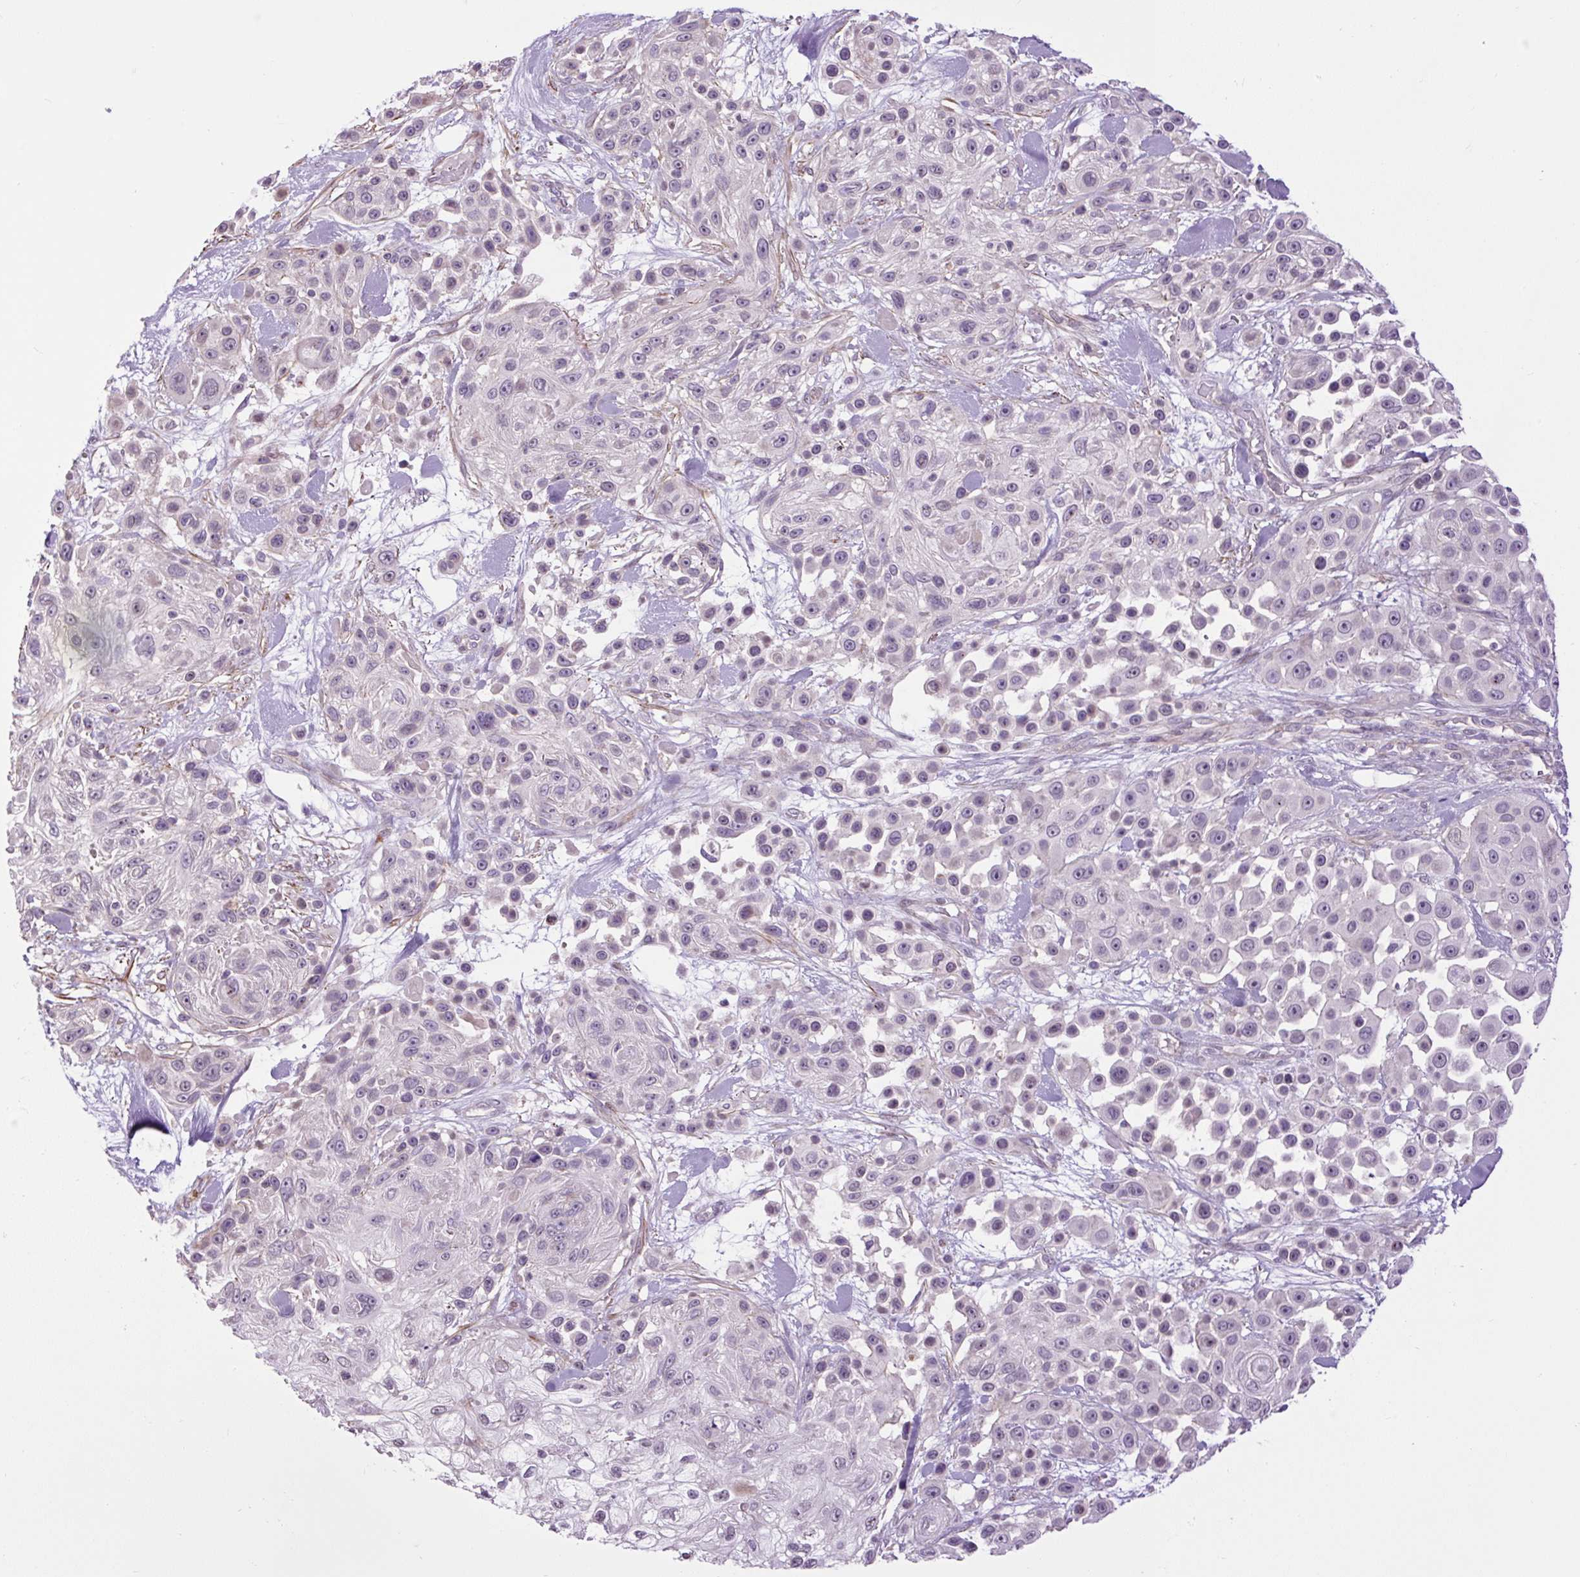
{"staining": {"intensity": "negative", "quantity": "none", "location": "none"}, "tissue": "skin cancer", "cell_type": "Tumor cells", "image_type": "cancer", "snomed": [{"axis": "morphology", "description": "Squamous cell carcinoma, NOS"}, {"axis": "topography", "description": "Skin"}], "caption": "A photomicrograph of skin cancer (squamous cell carcinoma) stained for a protein demonstrates no brown staining in tumor cells.", "gene": "ZNF197", "patient": {"sex": "male", "age": 67}}